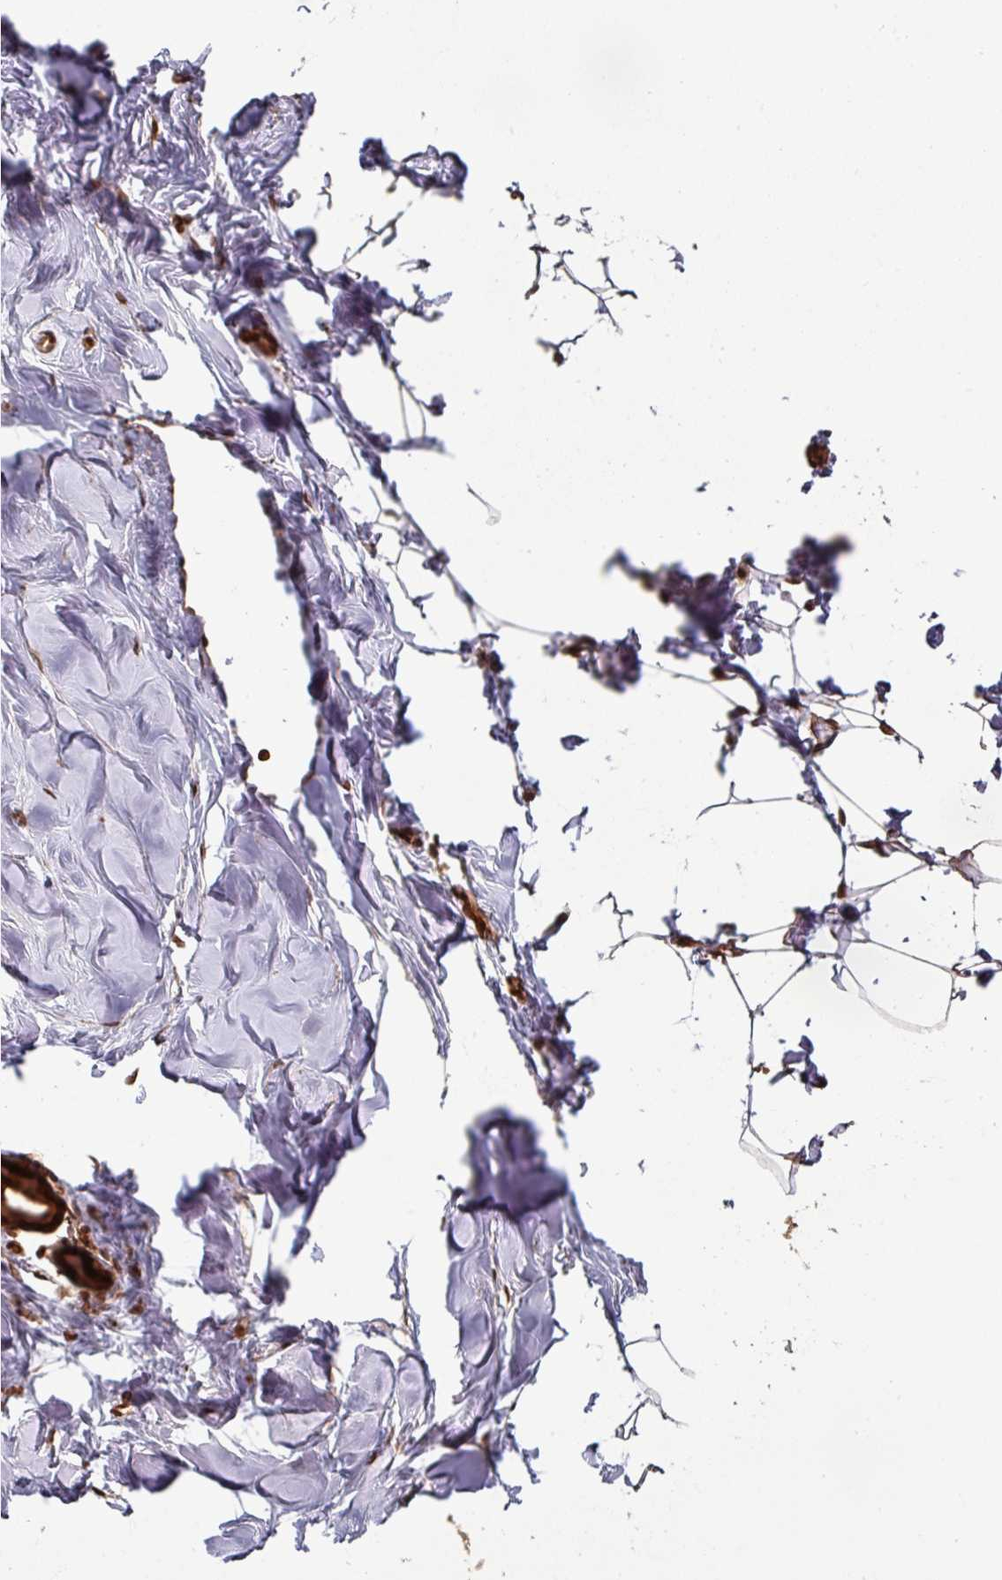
{"staining": {"intensity": "negative", "quantity": "none", "location": "none"}, "tissue": "breast", "cell_type": "Adipocytes", "image_type": "normal", "snomed": [{"axis": "morphology", "description": "Normal tissue, NOS"}, {"axis": "topography", "description": "Breast"}], "caption": "DAB immunohistochemical staining of benign breast exhibits no significant expression in adipocytes. (Stains: DAB (3,3'-diaminobenzidine) IHC with hematoxylin counter stain, Microscopy: brightfield microscopy at high magnification).", "gene": "SIK1", "patient": {"sex": "female", "age": 23}}